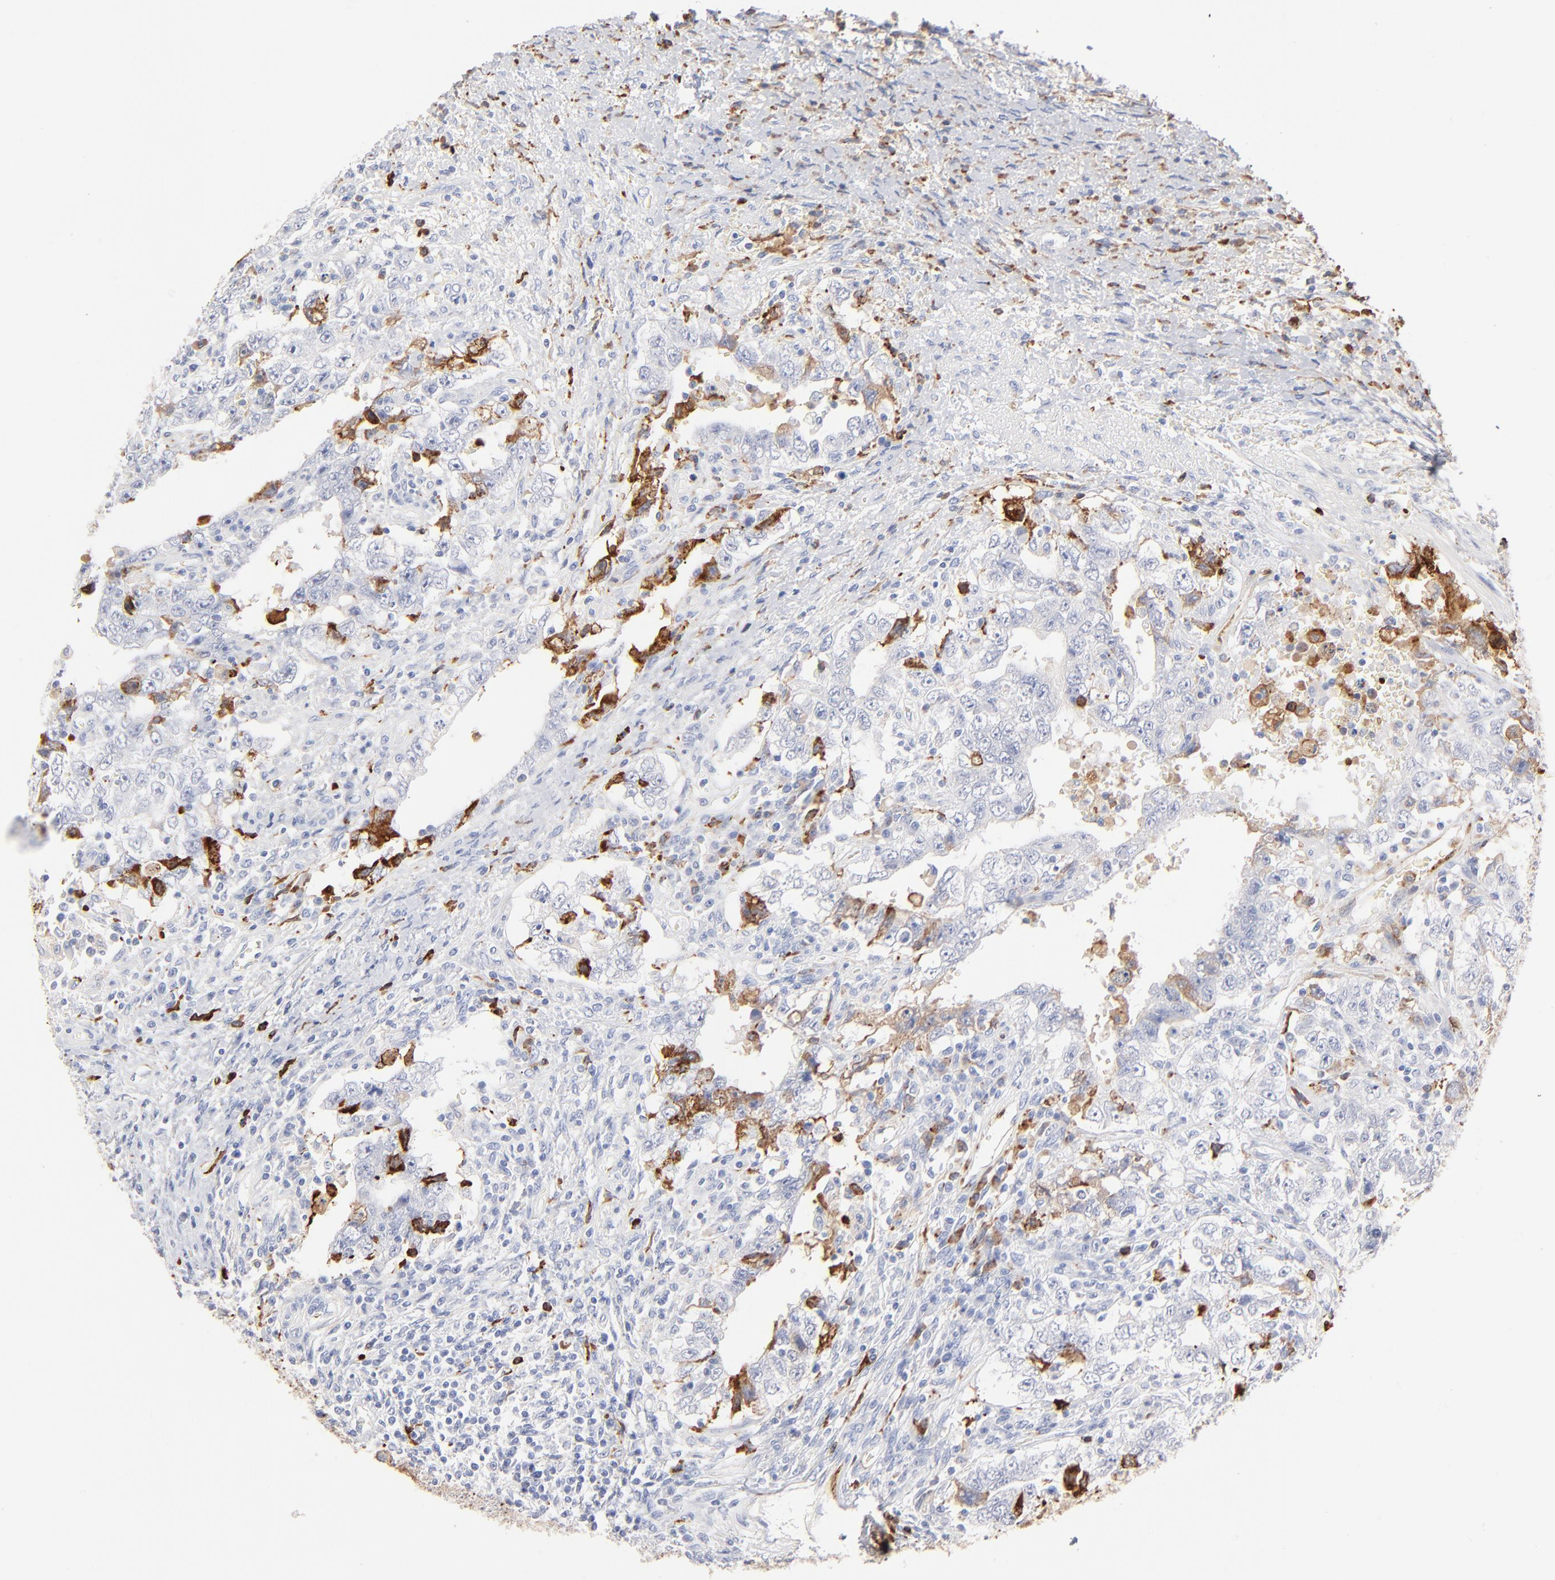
{"staining": {"intensity": "negative", "quantity": "none", "location": "none"}, "tissue": "testis cancer", "cell_type": "Tumor cells", "image_type": "cancer", "snomed": [{"axis": "morphology", "description": "Carcinoma, Embryonal, NOS"}, {"axis": "topography", "description": "Testis"}], "caption": "Immunohistochemistry (IHC) image of neoplastic tissue: testis cancer stained with DAB (3,3'-diaminobenzidine) shows no significant protein expression in tumor cells. (Stains: DAB (3,3'-diaminobenzidine) IHC with hematoxylin counter stain, Microscopy: brightfield microscopy at high magnification).", "gene": "APOH", "patient": {"sex": "male", "age": 26}}